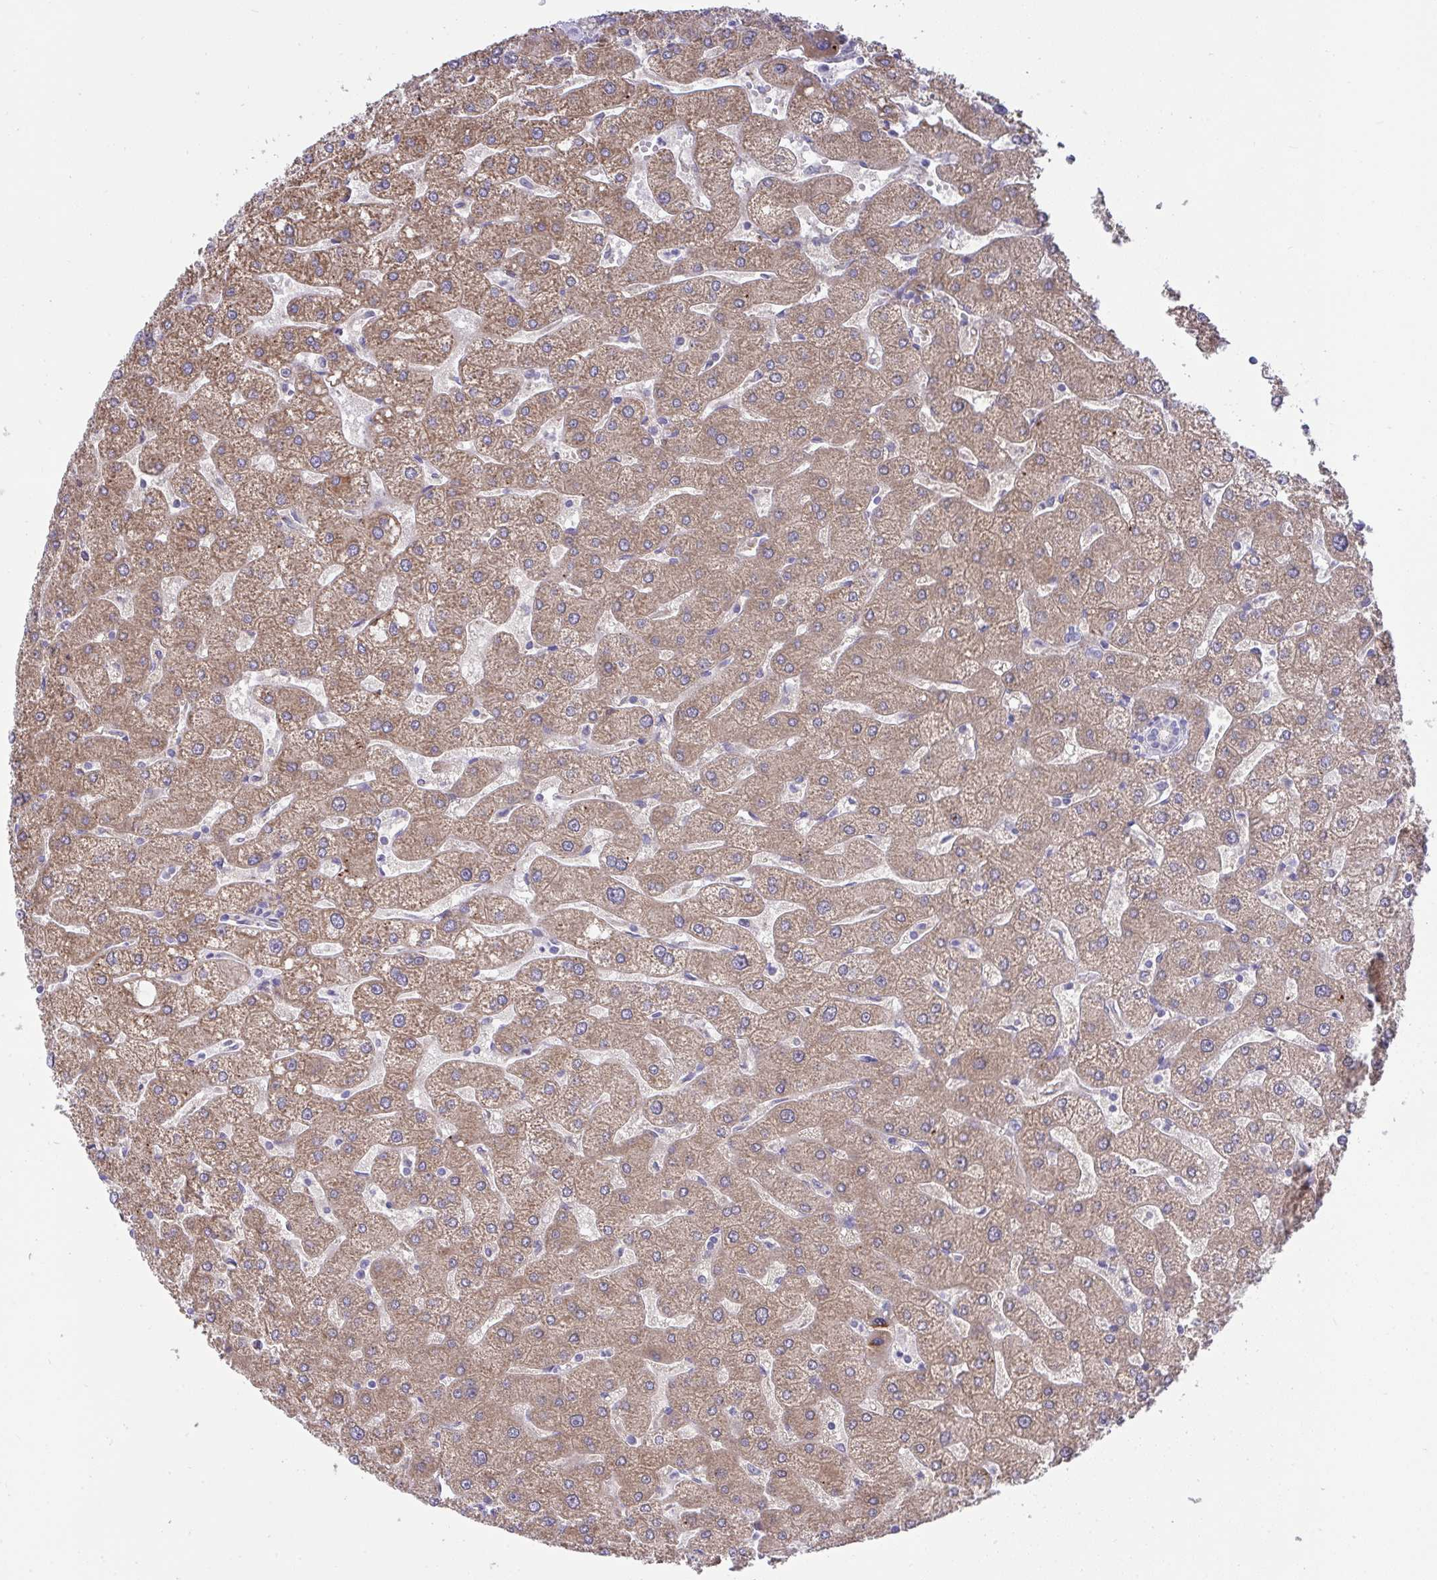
{"staining": {"intensity": "weak", "quantity": "25%-75%", "location": "cytoplasmic/membranous"}, "tissue": "liver", "cell_type": "Cholangiocytes", "image_type": "normal", "snomed": [{"axis": "morphology", "description": "Normal tissue, NOS"}, {"axis": "topography", "description": "Liver"}], "caption": "The immunohistochemical stain labels weak cytoplasmic/membranous positivity in cholangiocytes of benign liver.", "gene": "PLA2G12B", "patient": {"sex": "male", "age": 67}}